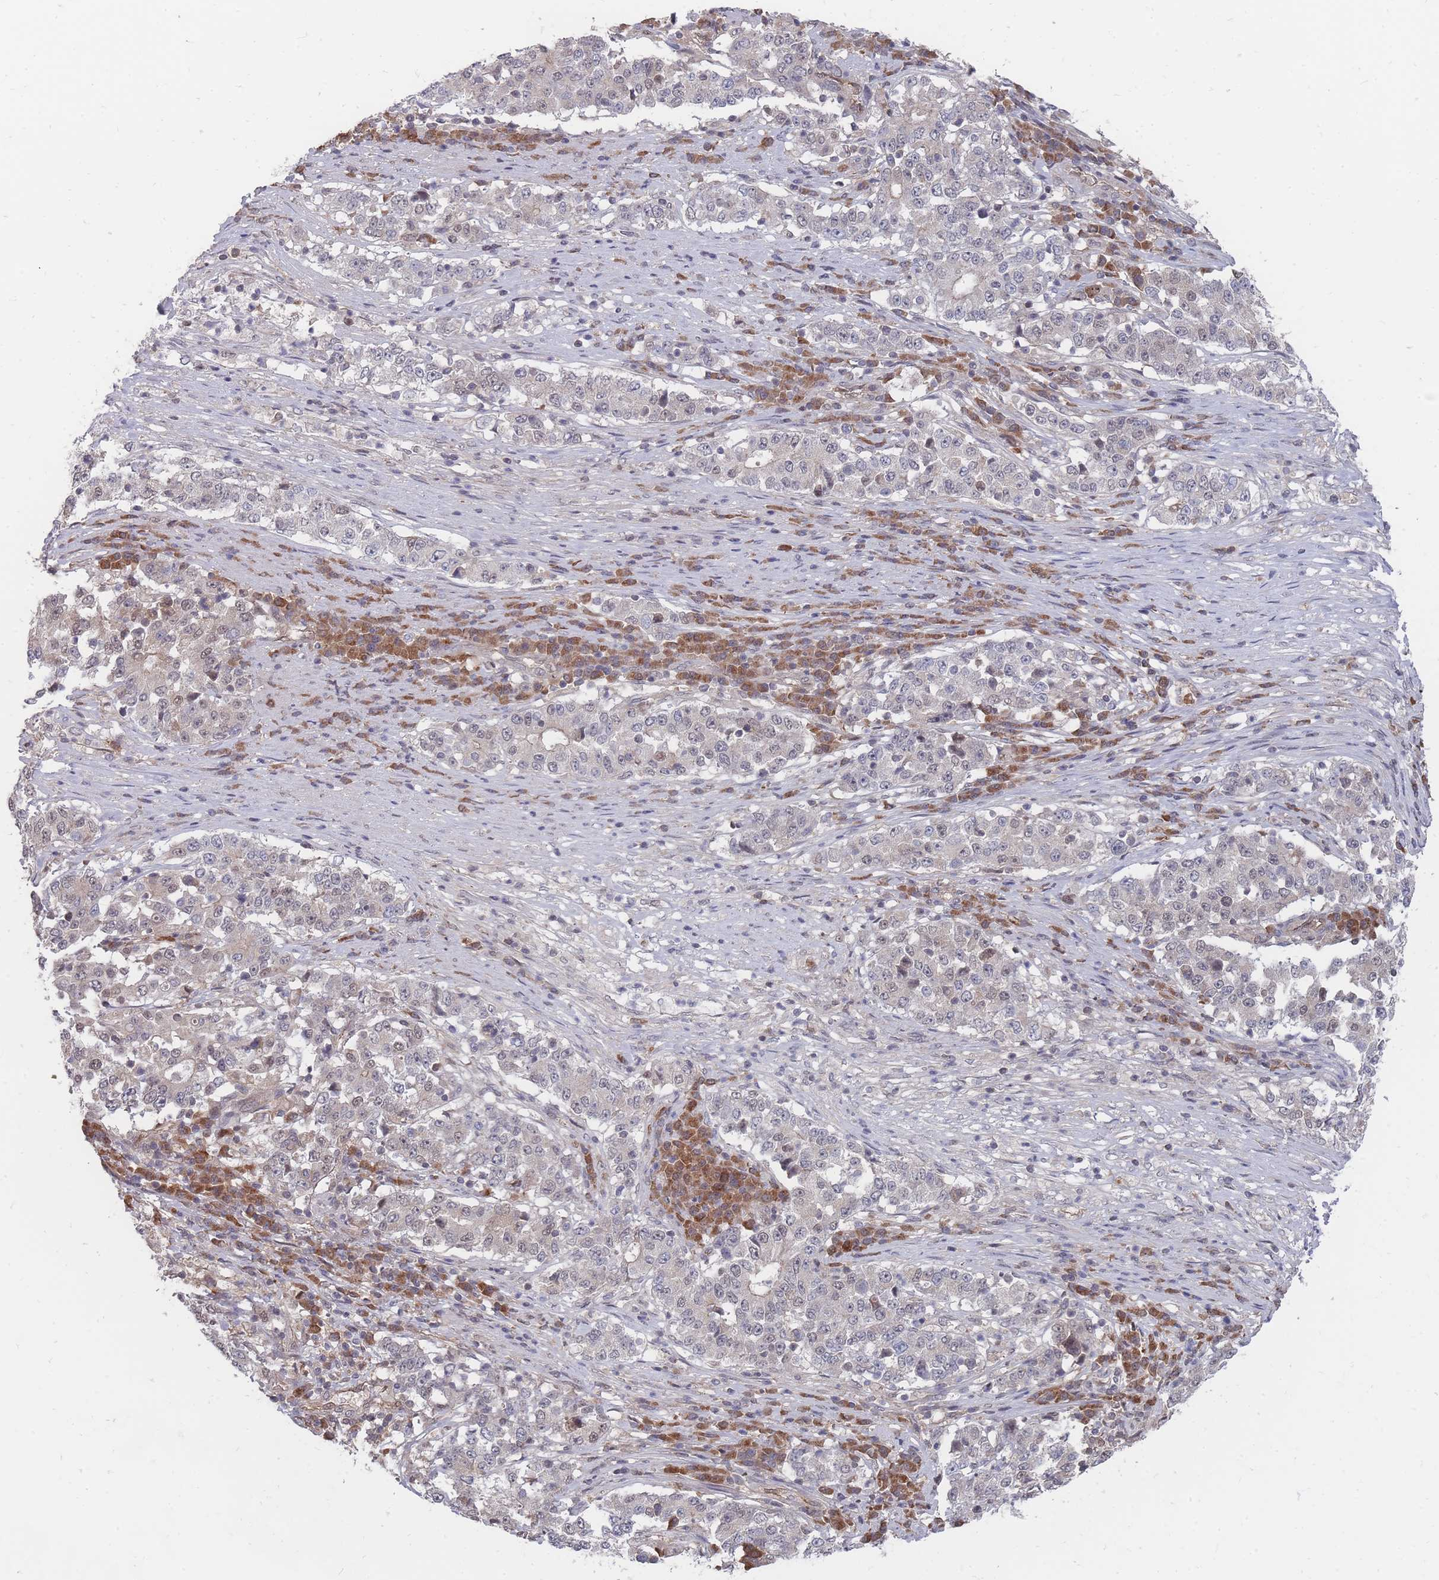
{"staining": {"intensity": "negative", "quantity": "none", "location": "none"}, "tissue": "stomach cancer", "cell_type": "Tumor cells", "image_type": "cancer", "snomed": [{"axis": "morphology", "description": "Adenocarcinoma, NOS"}, {"axis": "topography", "description": "Stomach"}], "caption": "IHC micrograph of stomach adenocarcinoma stained for a protein (brown), which demonstrates no positivity in tumor cells. (DAB (3,3'-diaminobenzidine) immunohistochemistry (IHC) with hematoxylin counter stain).", "gene": "NKD1", "patient": {"sex": "male", "age": 59}}